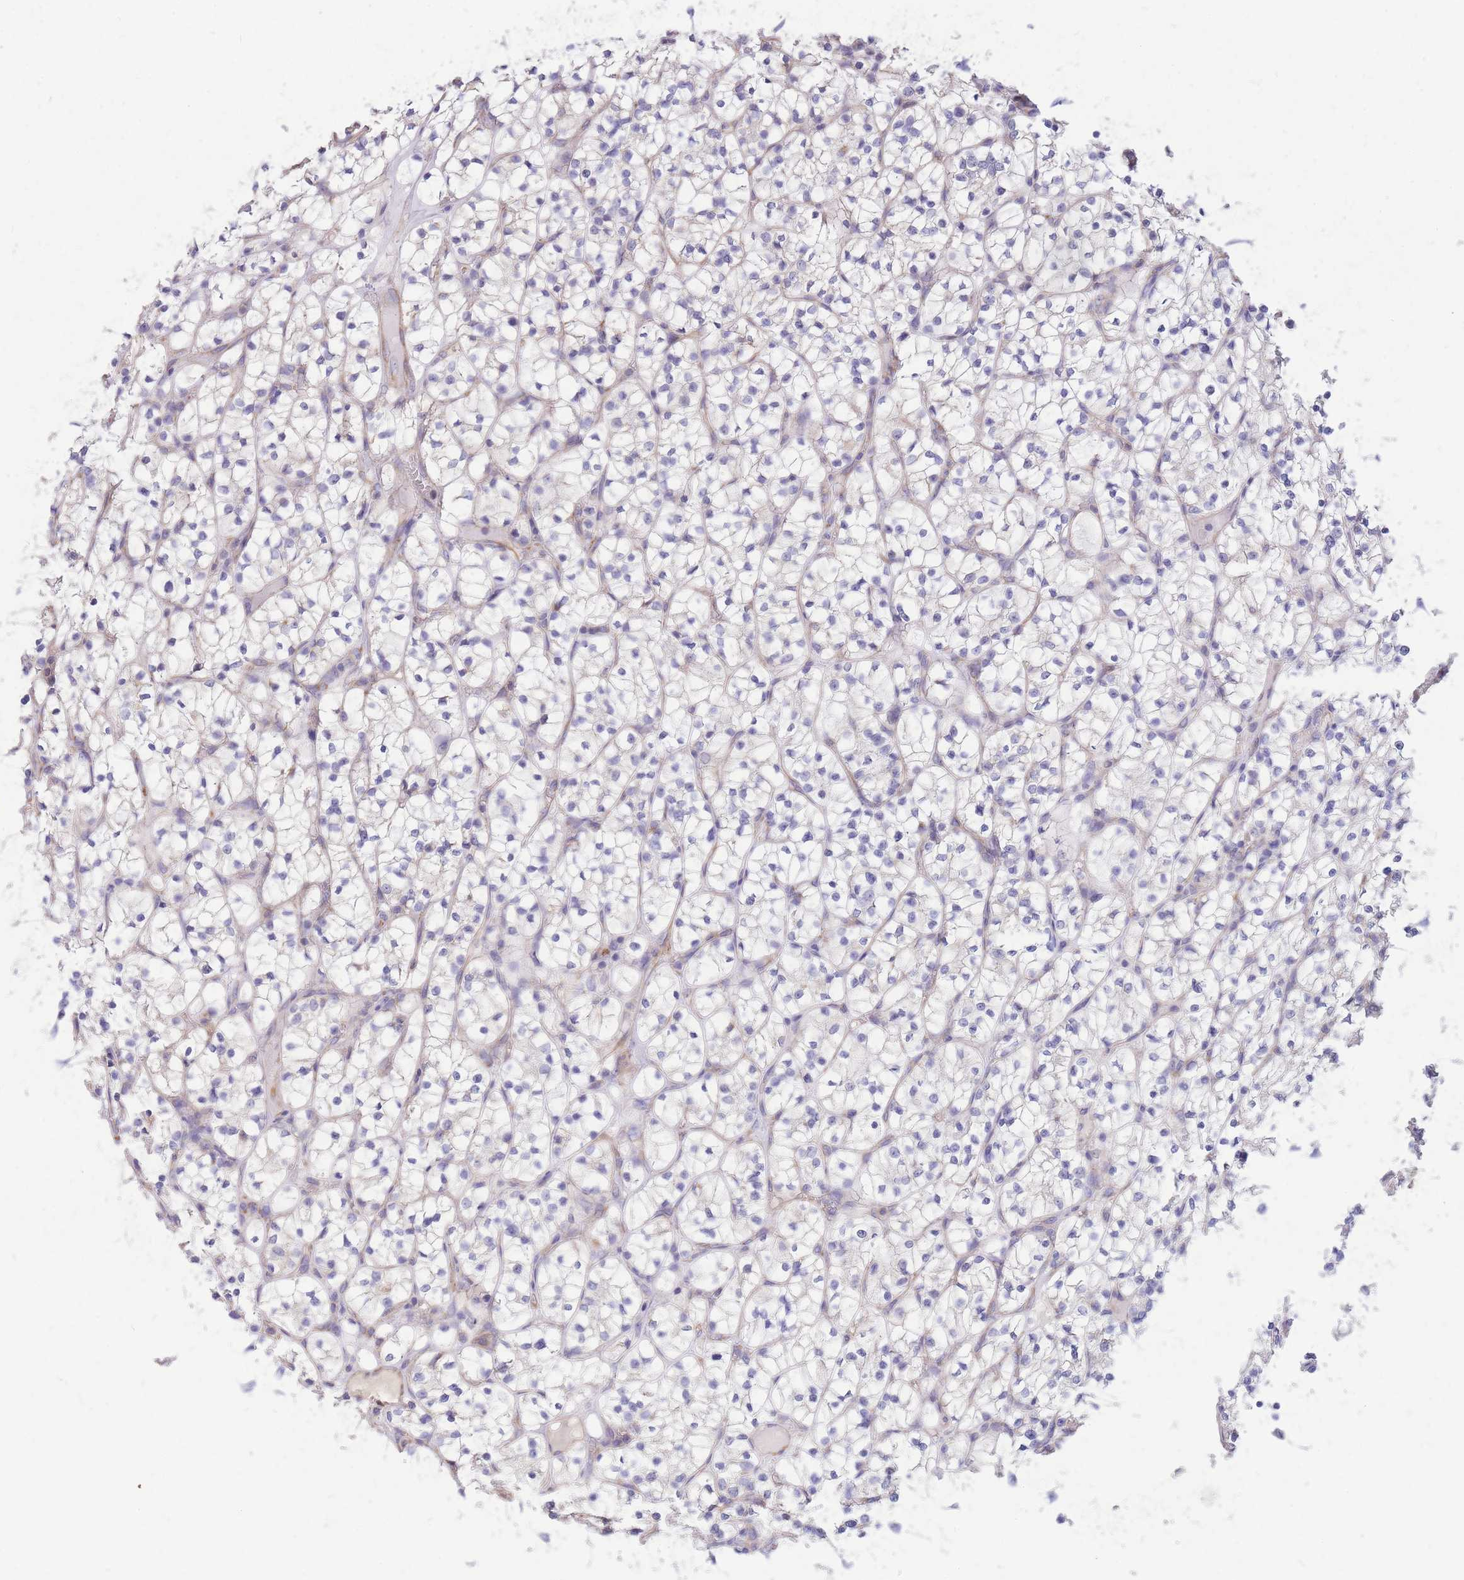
{"staining": {"intensity": "negative", "quantity": "none", "location": "none"}, "tissue": "renal cancer", "cell_type": "Tumor cells", "image_type": "cancer", "snomed": [{"axis": "morphology", "description": "Adenocarcinoma, NOS"}, {"axis": "topography", "description": "Kidney"}], "caption": "The image reveals no significant expression in tumor cells of adenocarcinoma (renal). (Brightfield microscopy of DAB (3,3'-diaminobenzidine) immunohistochemistry at high magnification).", "gene": "MRPS9", "patient": {"sex": "female", "age": 64}}